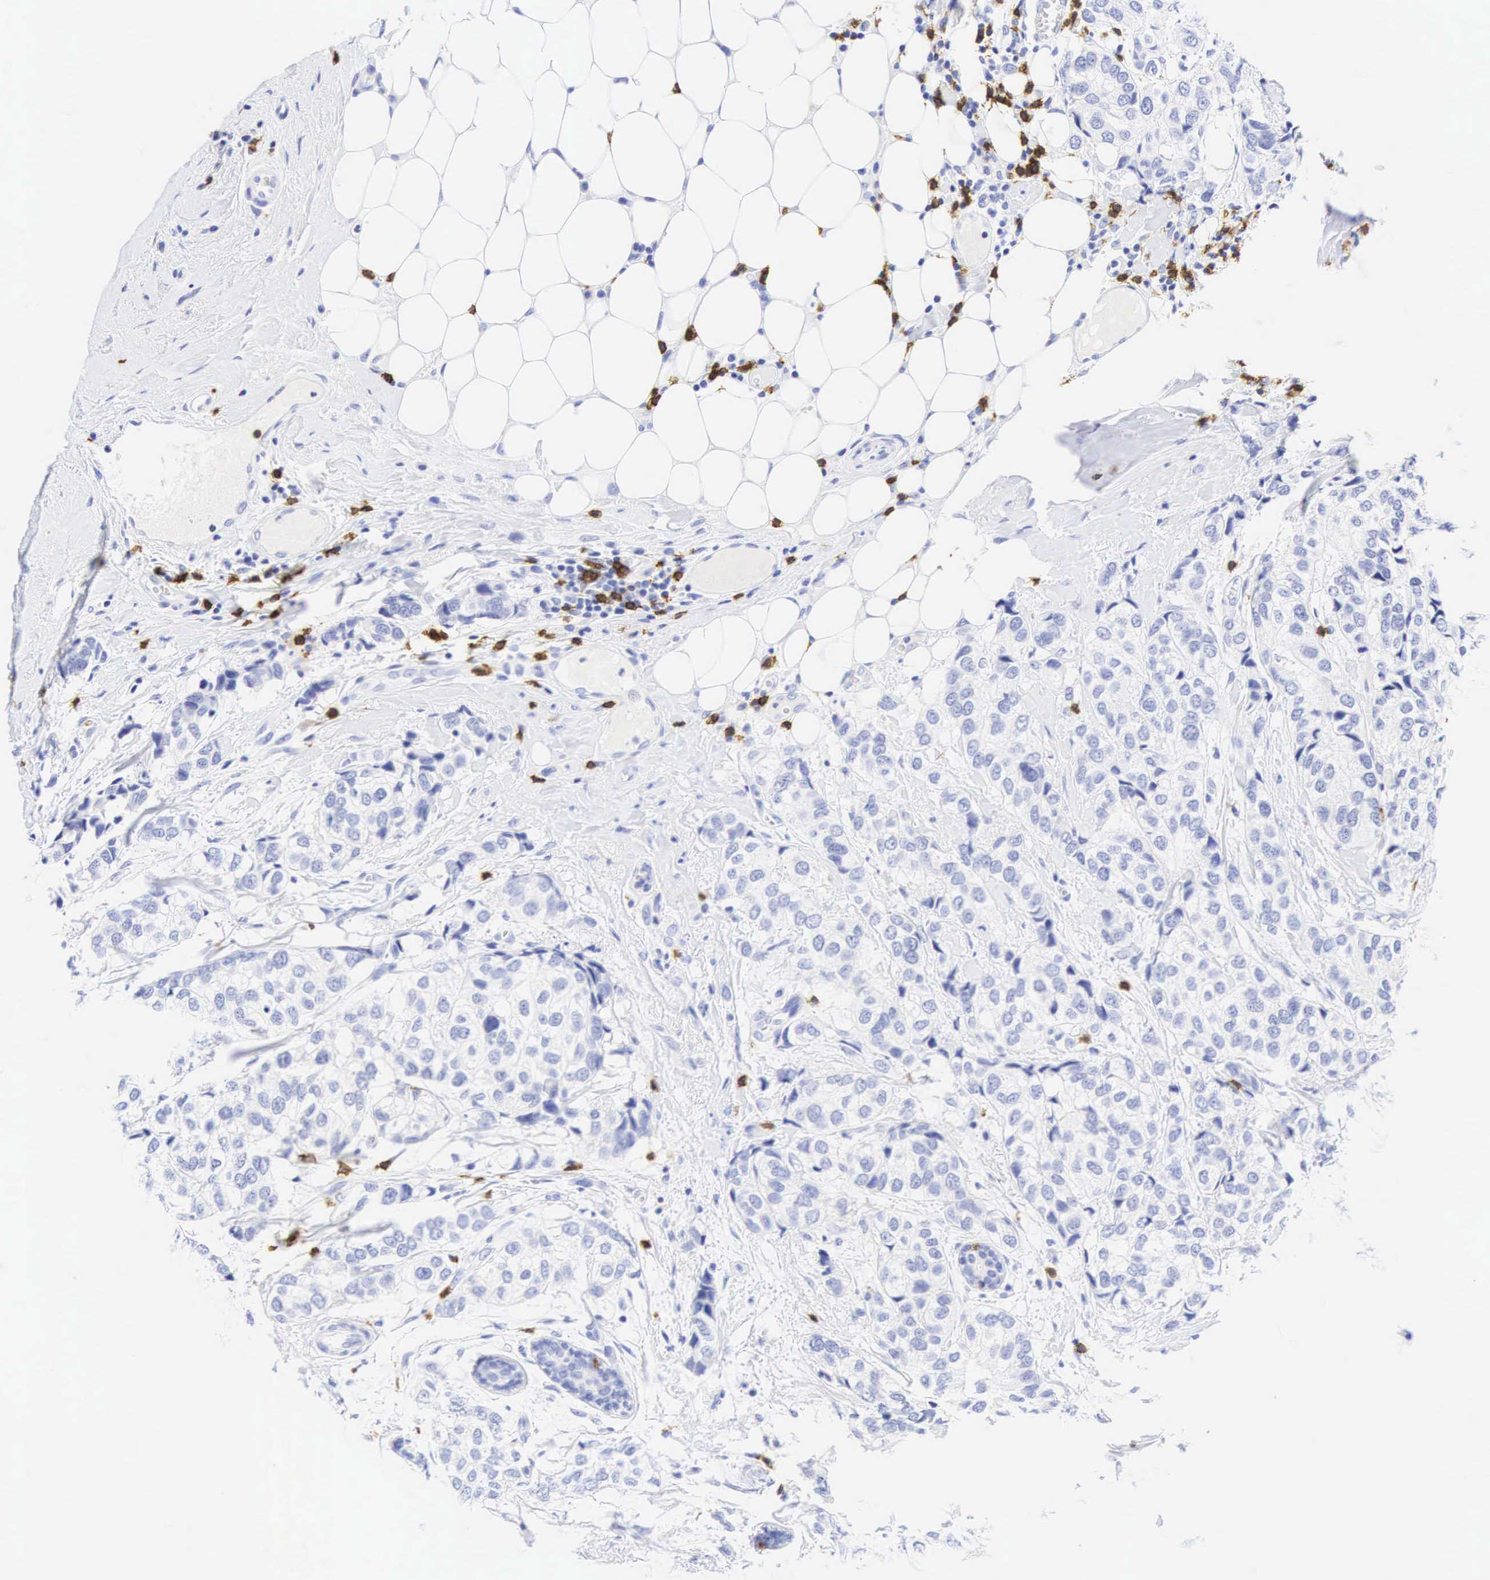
{"staining": {"intensity": "negative", "quantity": "none", "location": "none"}, "tissue": "breast cancer", "cell_type": "Tumor cells", "image_type": "cancer", "snomed": [{"axis": "morphology", "description": "Duct carcinoma"}, {"axis": "topography", "description": "Breast"}], "caption": "Tumor cells show no significant protein positivity in breast cancer (invasive ductal carcinoma).", "gene": "CD8A", "patient": {"sex": "female", "age": 68}}